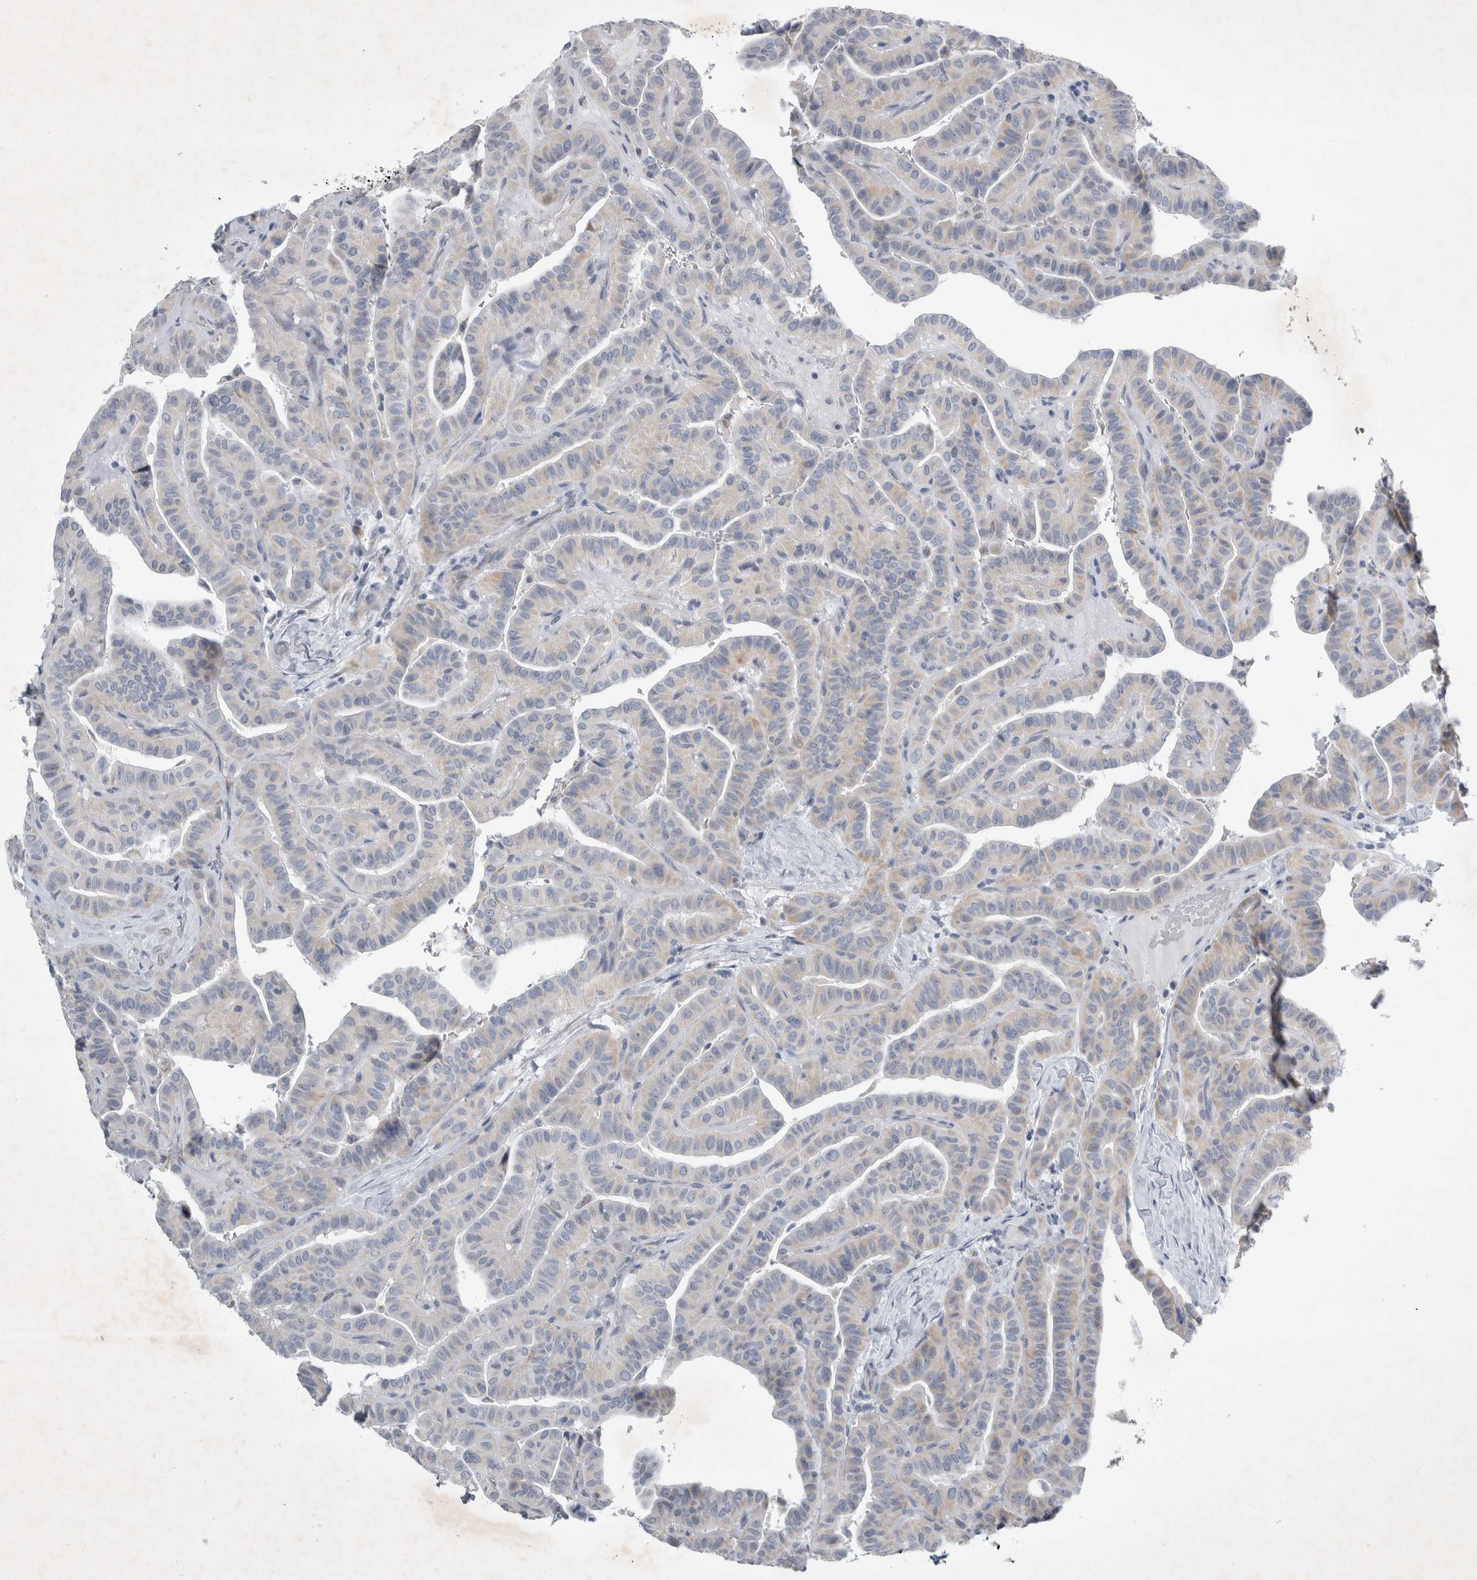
{"staining": {"intensity": "weak", "quantity": "<25%", "location": "cytoplasmic/membranous"}, "tissue": "thyroid cancer", "cell_type": "Tumor cells", "image_type": "cancer", "snomed": [{"axis": "morphology", "description": "Papillary adenocarcinoma, NOS"}, {"axis": "topography", "description": "Thyroid gland"}], "caption": "Tumor cells show no significant positivity in thyroid cancer (papillary adenocarcinoma).", "gene": "FXYD7", "patient": {"sex": "male", "age": 77}}